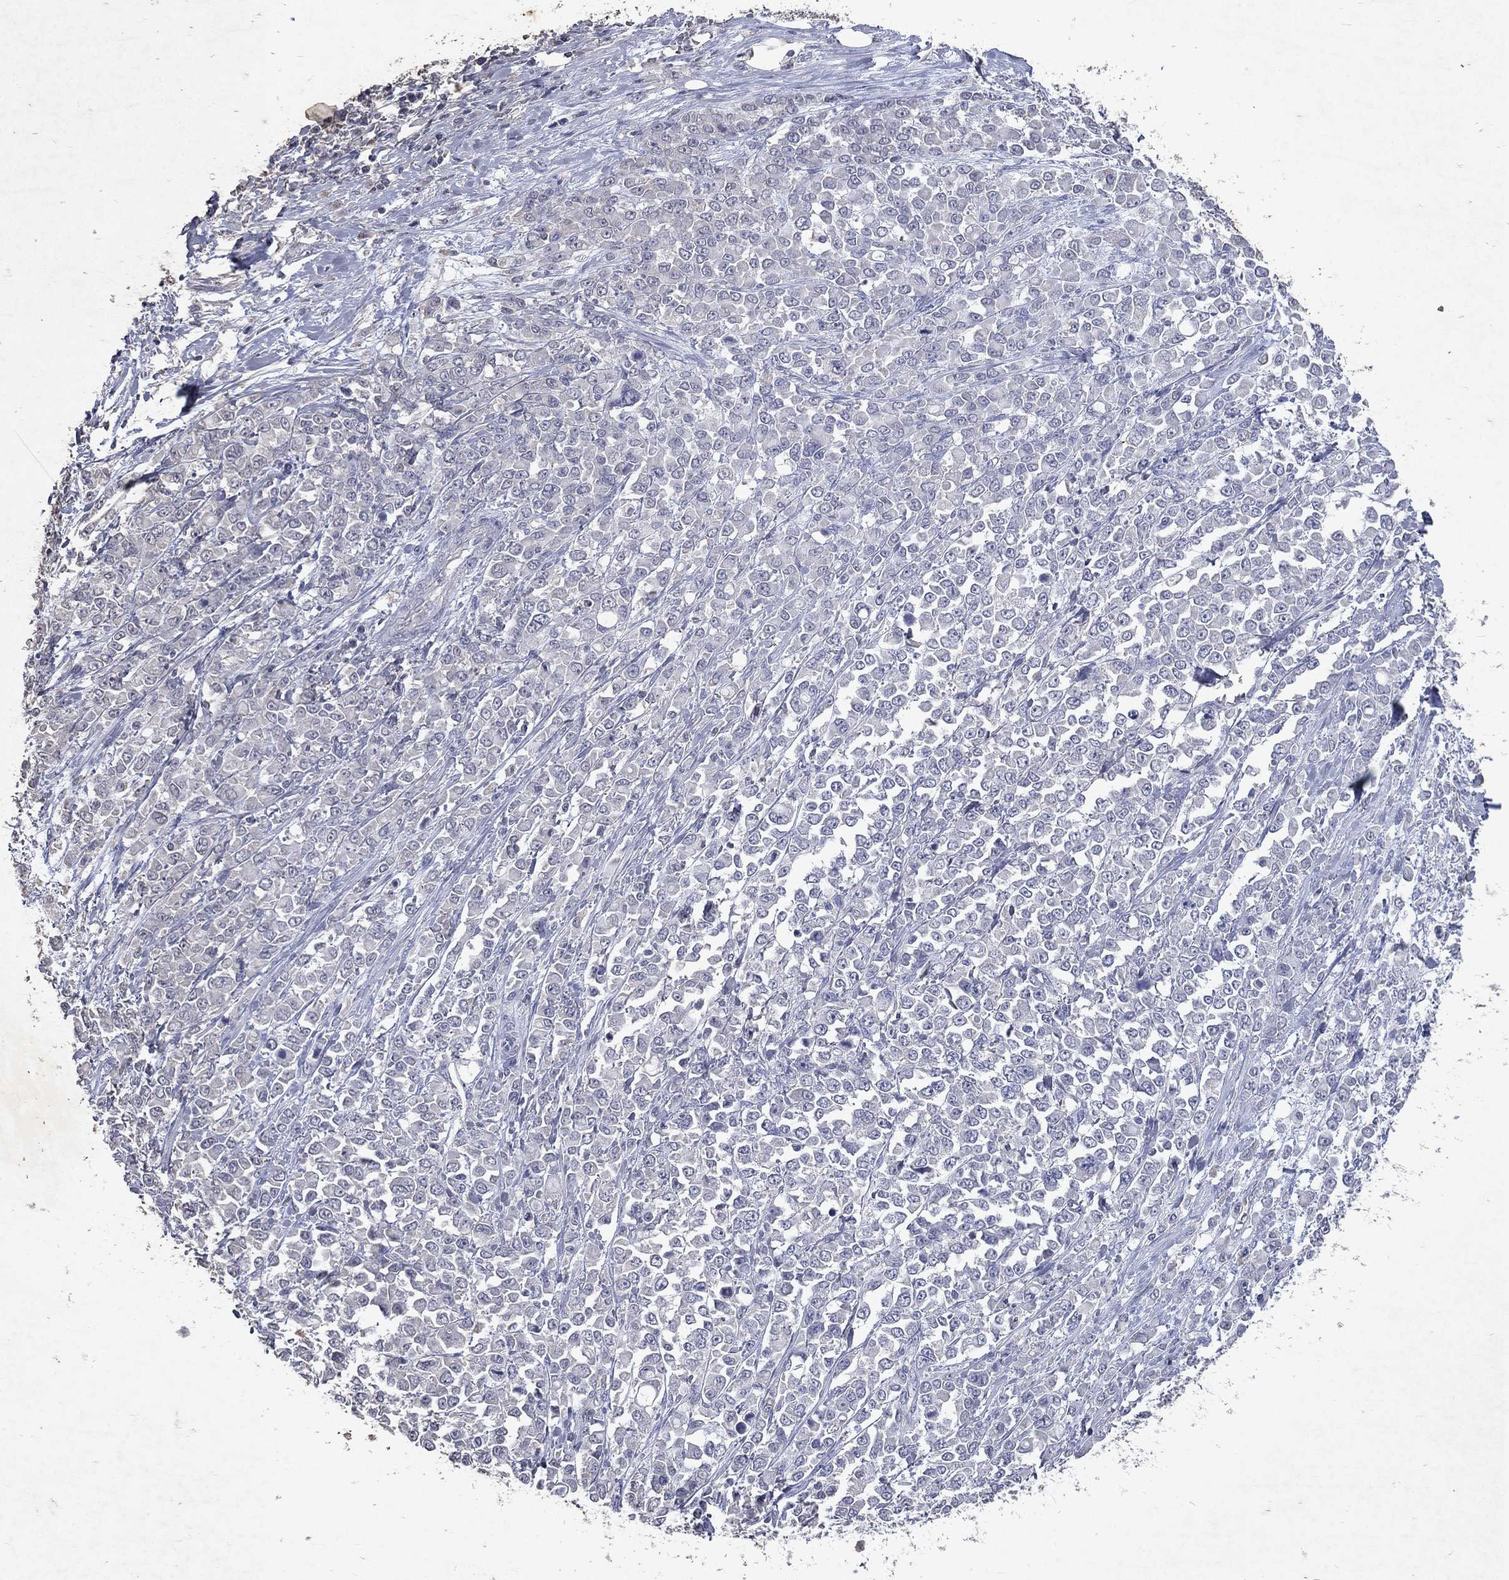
{"staining": {"intensity": "negative", "quantity": "none", "location": "none"}, "tissue": "stomach cancer", "cell_type": "Tumor cells", "image_type": "cancer", "snomed": [{"axis": "morphology", "description": "Adenocarcinoma, NOS"}, {"axis": "topography", "description": "Stomach"}], "caption": "The IHC histopathology image has no significant expression in tumor cells of stomach cancer tissue. Nuclei are stained in blue.", "gene": "SLC34A2", "patient": {"sex": "female", "age": 76}}